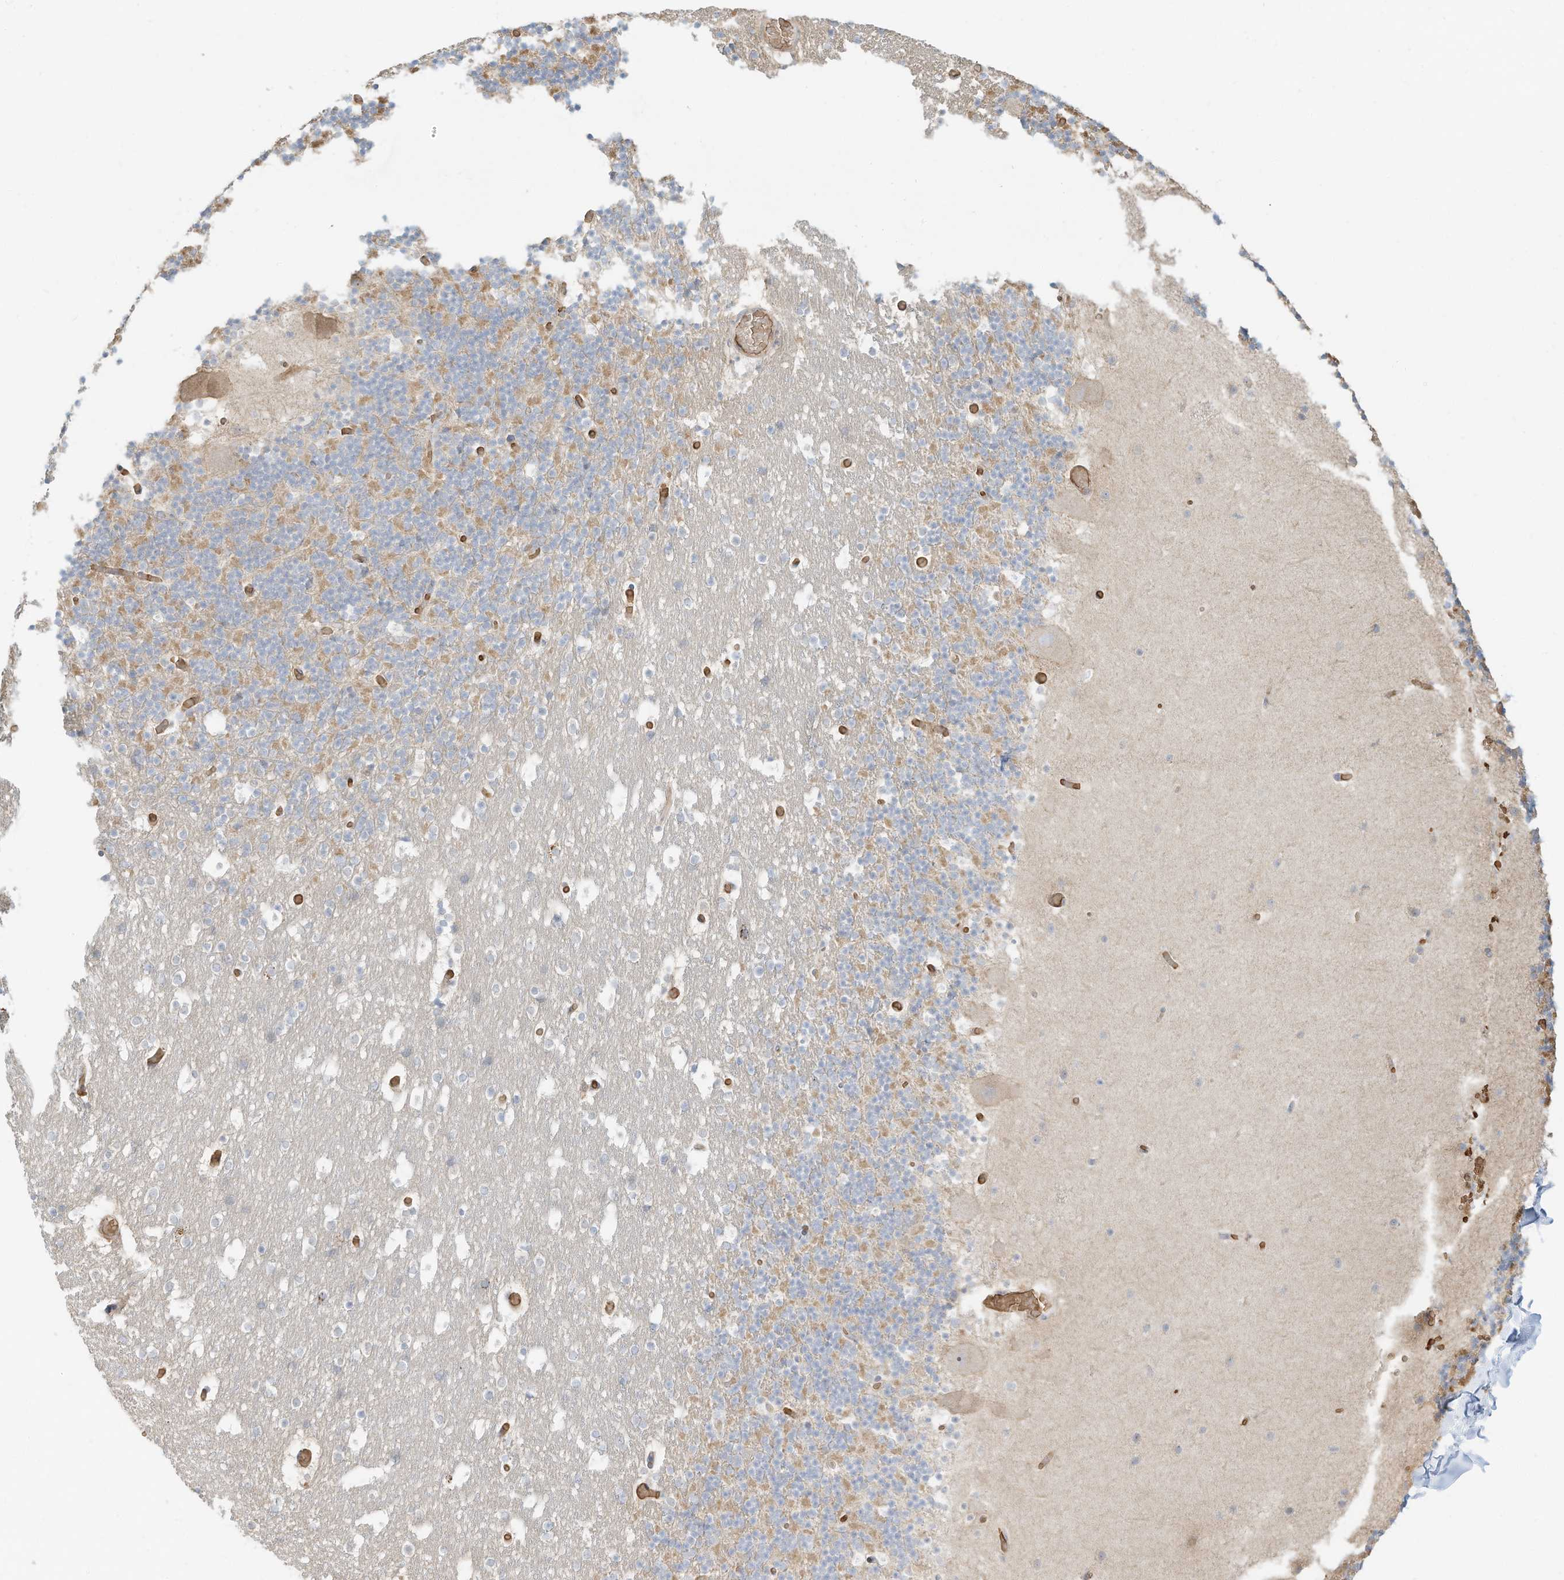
{"staining": {"intensity": "weak", "quantity": "25%-75%", "location": "cytoplasmic/membranous"}, "tissue": "cerebellum", "cell_type": "Cells in granular layer", "image_type": "normal", "snomed": [{"axis": "morphology", "description": "Normal tissue, NOS"}, {"axis": "topography", "description": "Cerebellum"}], "caption": "Brown immunohistochemical staining in benign human cerebellum exhibits weak cytoplasmic/membranous staining in about 25%-75% of cells in granular layer.", "gene": "OFD1", "patient": {"sex": "male", "age": 57}}